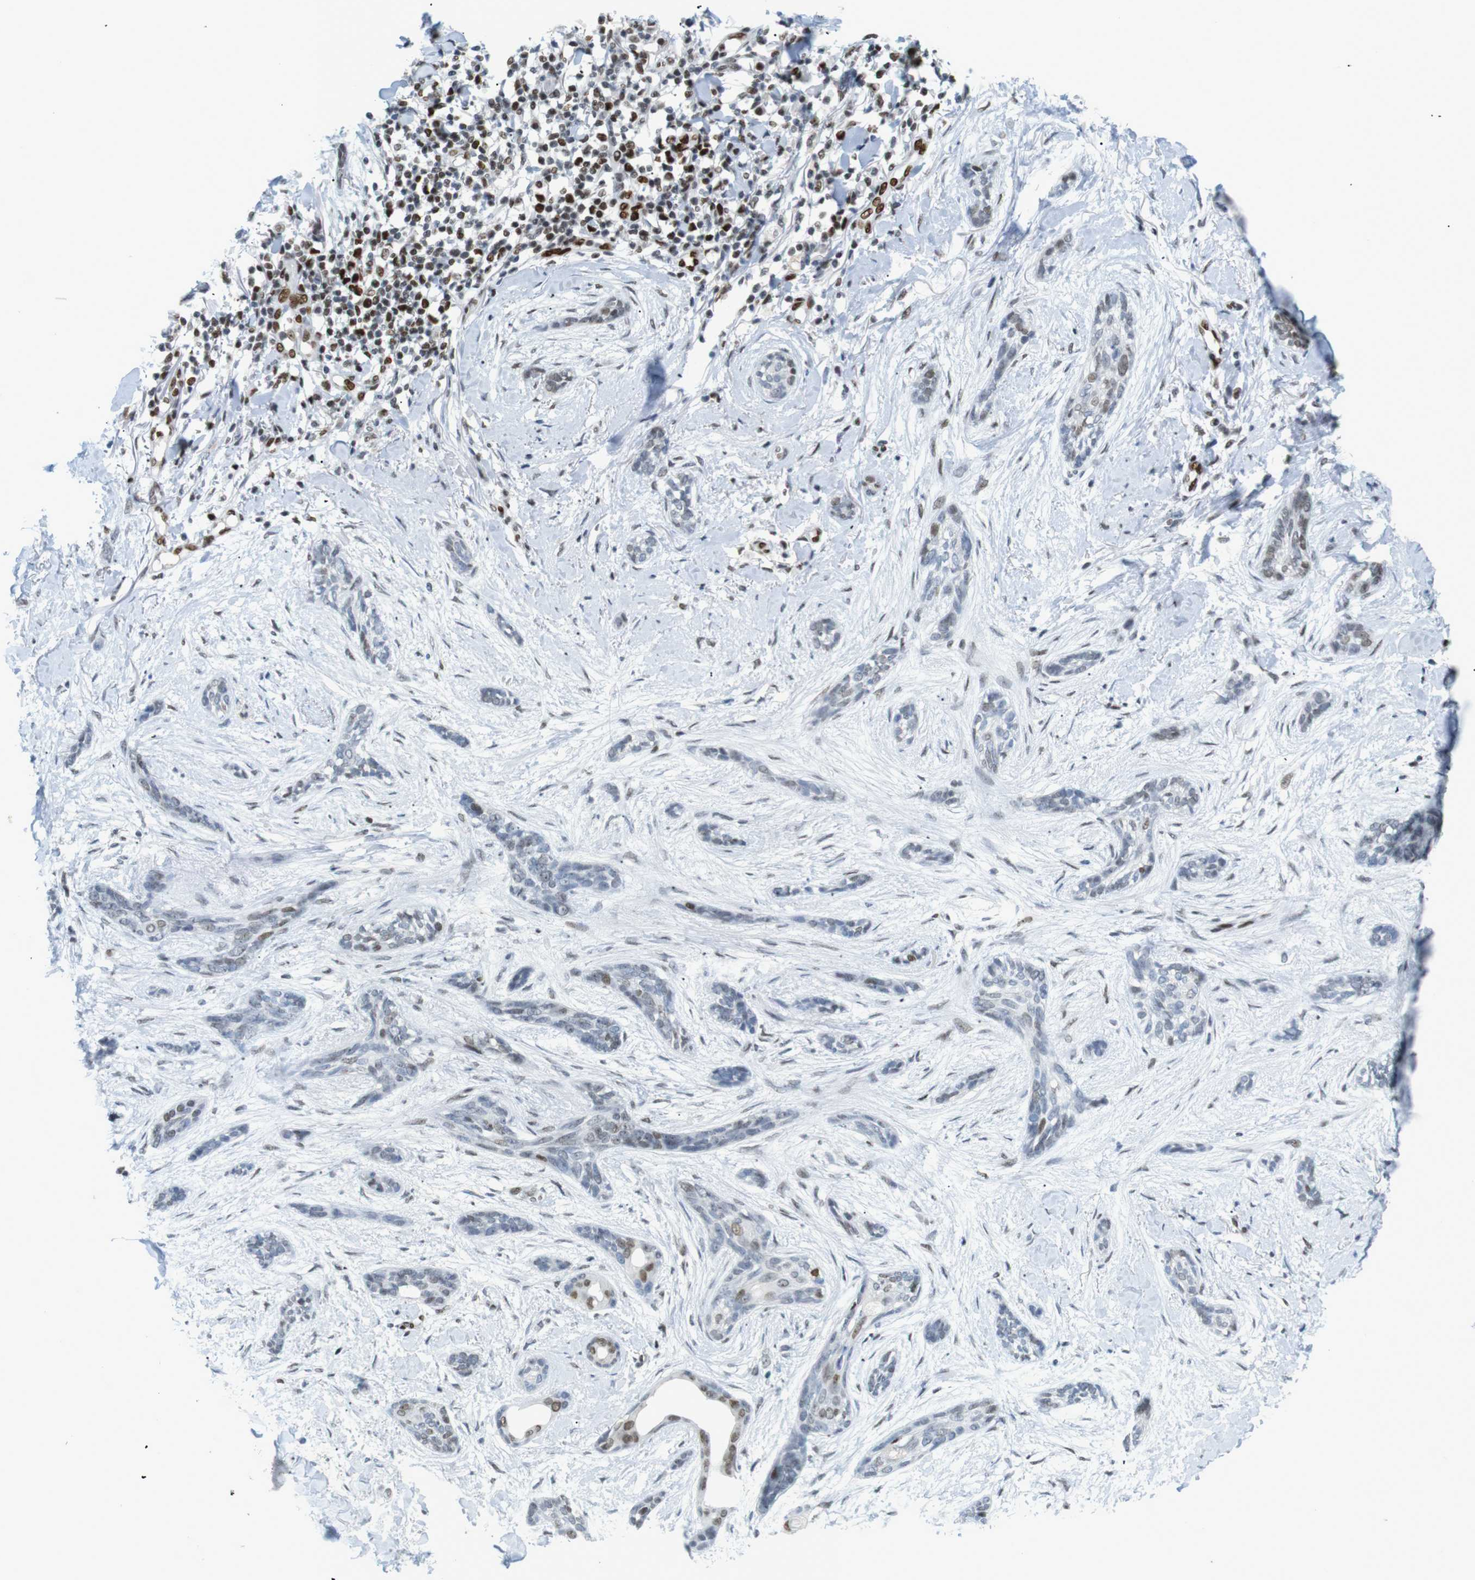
{"staining": {"intensity": "moderate", "quantity": "25%-75%", "location": "nuclear"}, "tissue": "skin cancer", "cell_type": "Tumor cells", "image_type": "cancer", "snomed": [{"axis": "morphology", "description": "Basal cell carcinoma"}, {"axis": "morphology", "description": "Adnexal tumor, benign"}, {"axis": "topography", "description": "Skin"}], "caption": "This micrograph shows IHC staining of human basal cell carcinoma (skin), with medium moderate nuclear expression in approximately 25%-75% of tumor cells.", "gene": "RIOX2", "patient": {"sex": "female", "age": 42}}